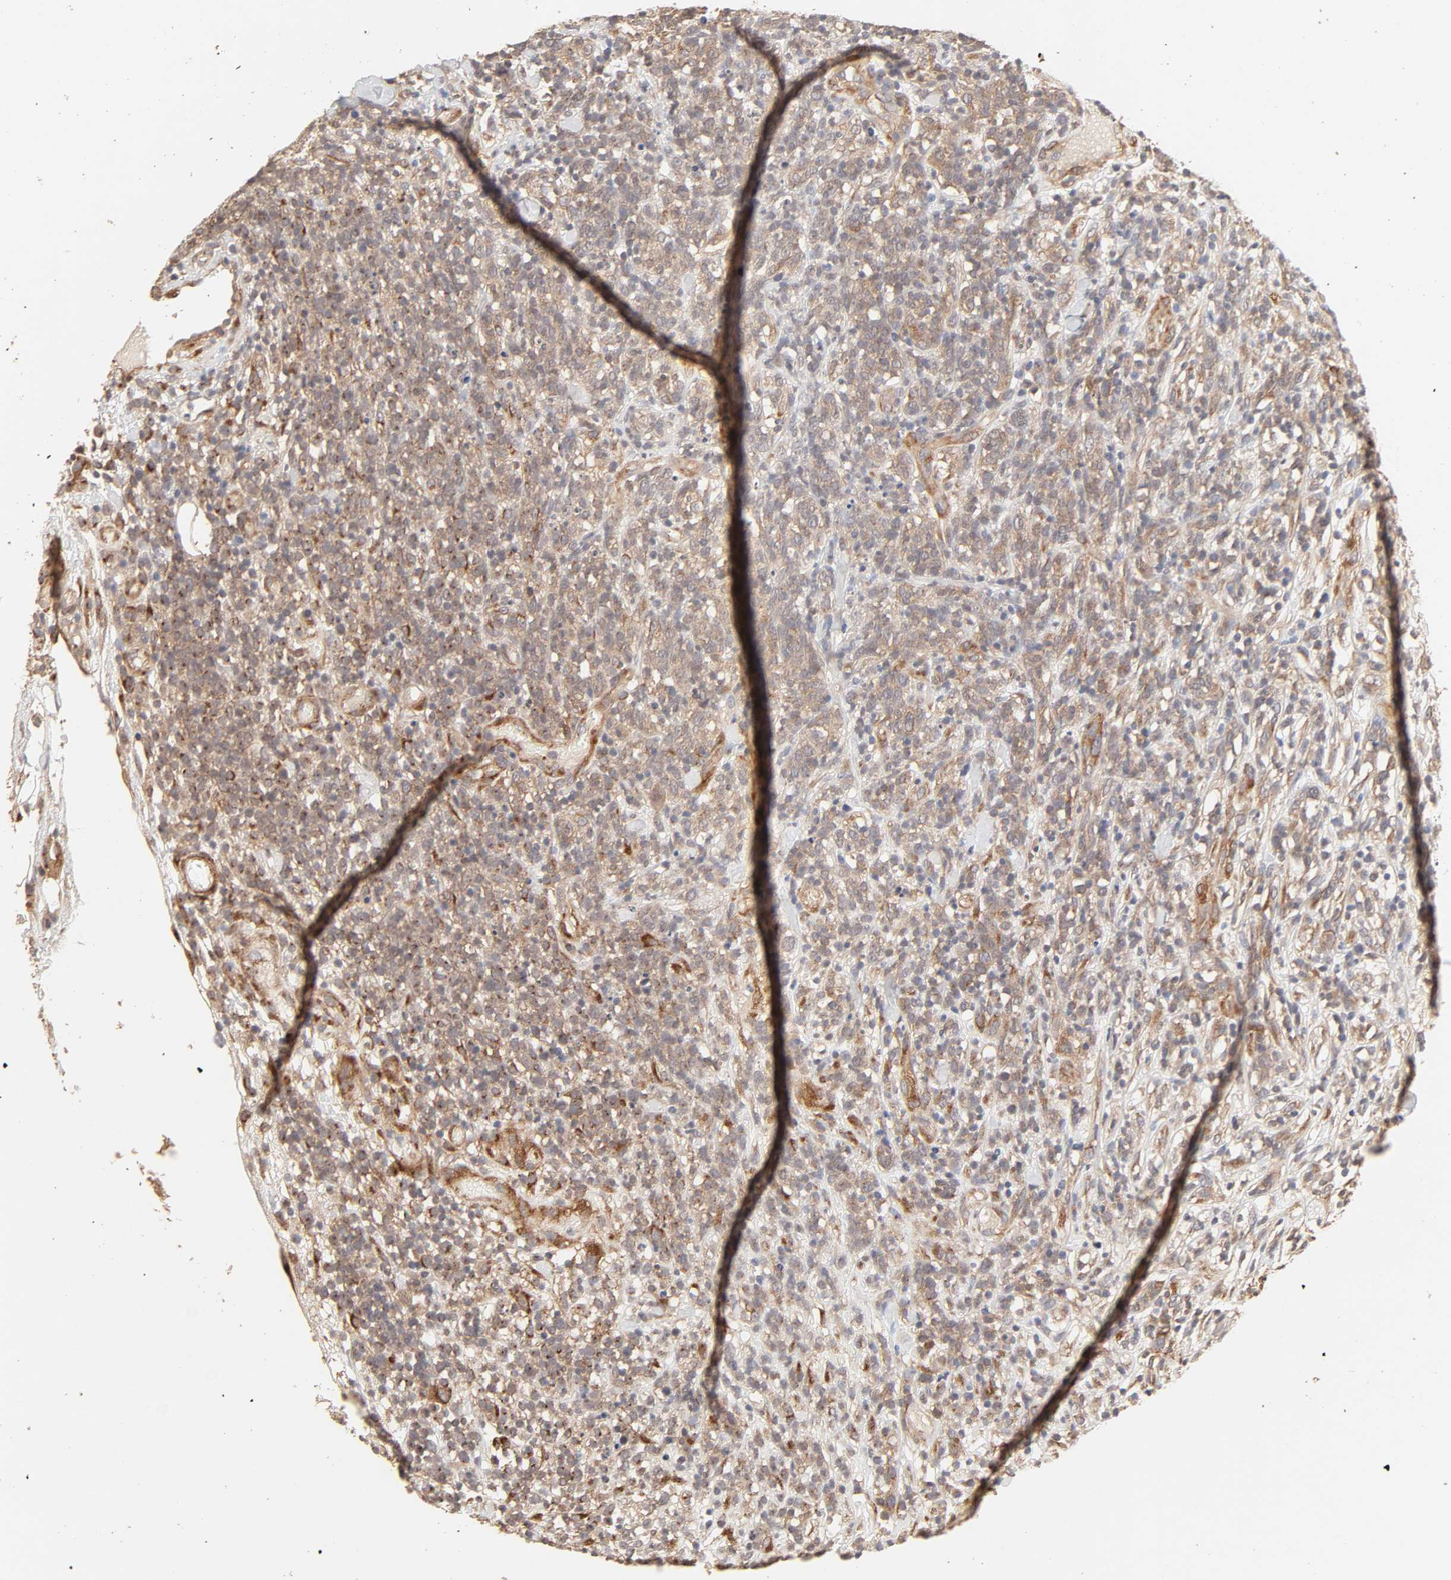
{"staining": {"intensity": "moderate", "quantity": ">75%", "location": "cytoplasmic/membranous"}, "tissue": "lymphoma", "cell_type": "Tumor cells", "image_type": "cancer", "snomed": [{"axis": "morphology", "description": "Malignant lymphoma, non-Hodgkin's type, High grade"}, {"axis": "topography", "description": "Lymph node"}], "caption": "IHC of human lymphoma shows medium levels of moderate cytoplasmic/membranous positivity in approximately >75% of tumor cells. IHC stains the protein of interest in brown and the nuclei are stained blue.", "gene": "EPS8", "patient": {"sex": "female", "age": 73}}